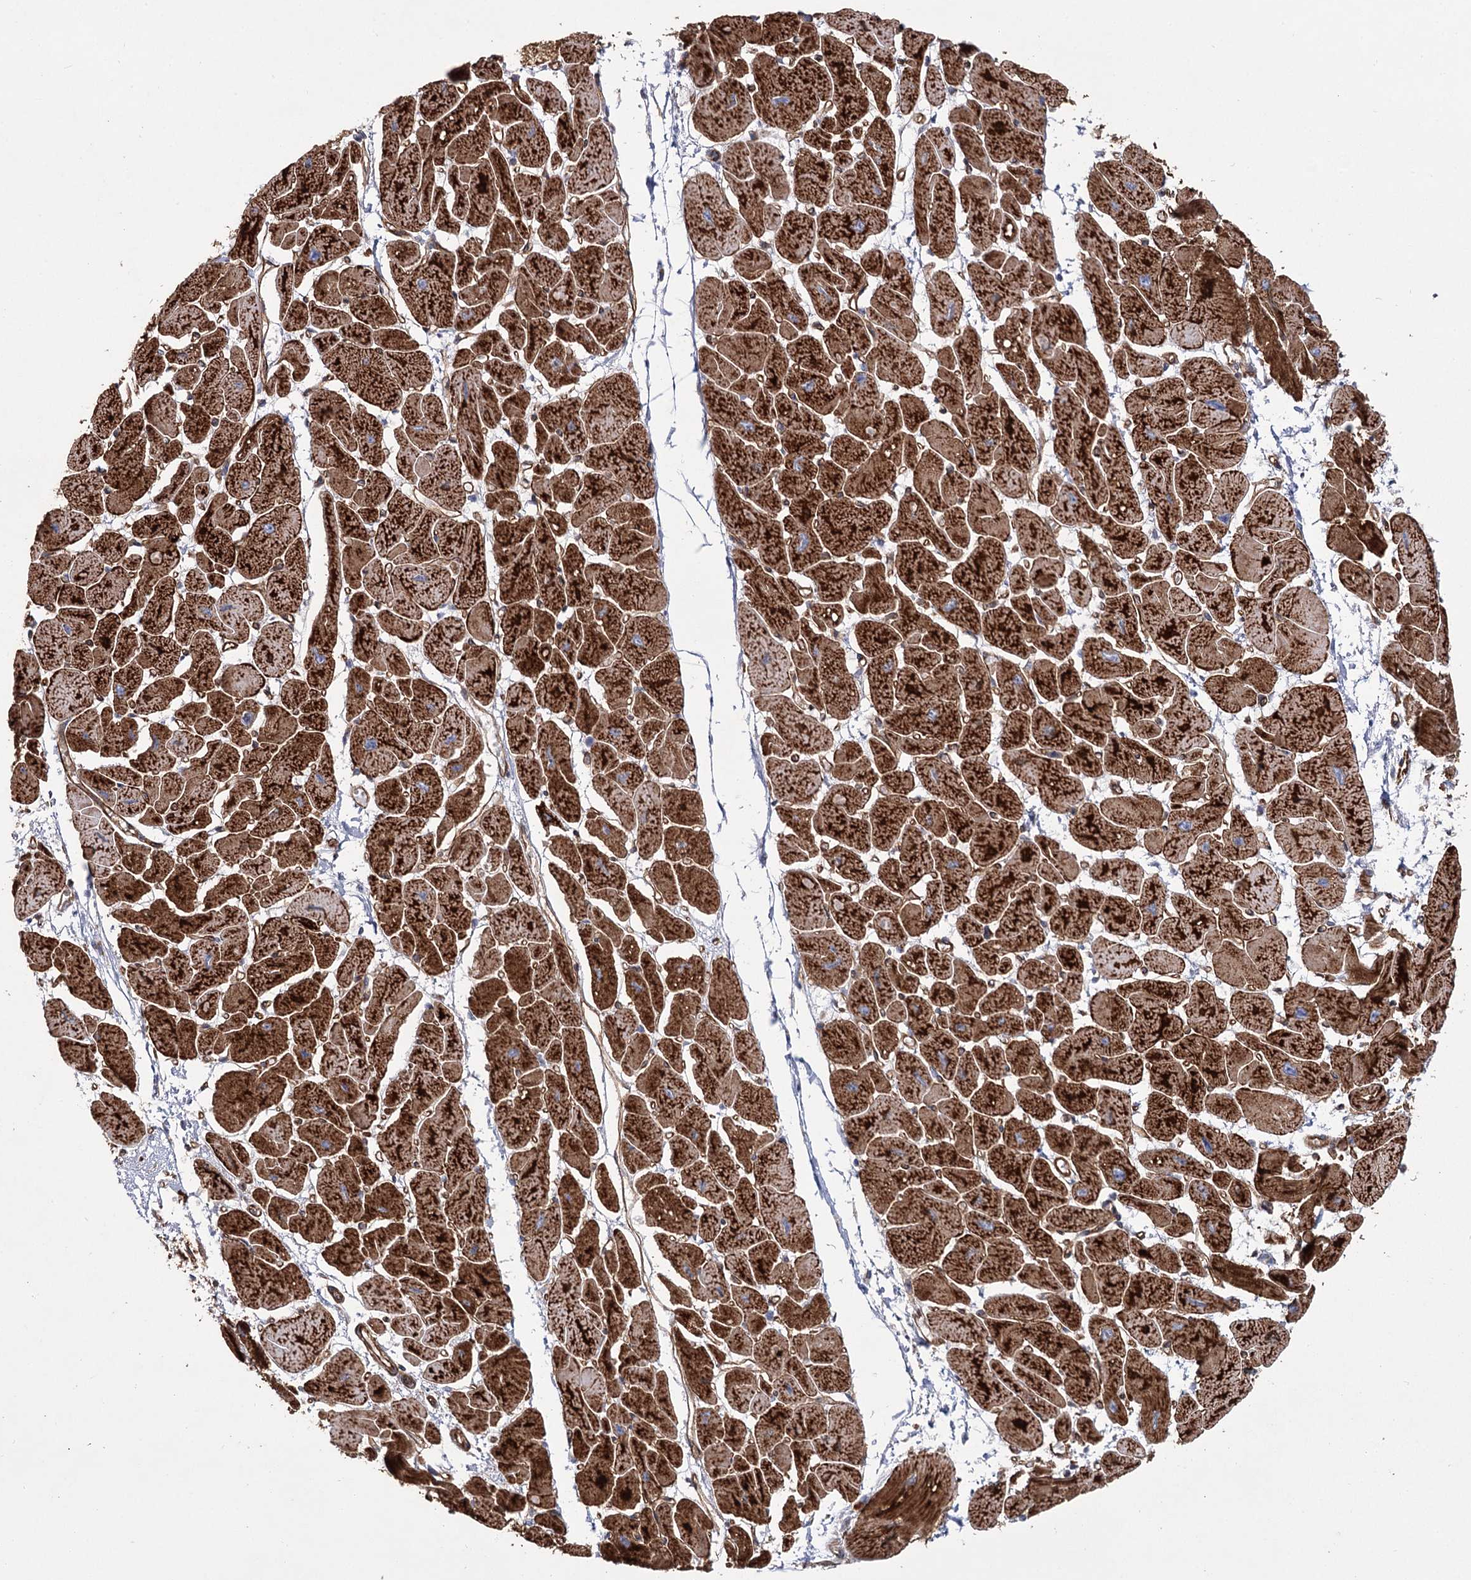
{"staining": {"intensity": "strong", "quantity": ">75%", "location": "cytoplasmic/membranous"}, "tissue": "heart muscle", "cell_type": "Cardiomyocytes", "image_type": "normal", "snomed": [{"axis": "morphology", "description": "Normal tissue, NOS"}, {"axis": "topography", "description": "Heart"}], "caption": "Immunohistochemistry staining of unremarkable heart muscle, which exhibits high levels of strong cytoplasmic/membranous expression in about >75% of cardiomyocytes indicating strong cytoplasmic/membranous protein staining. The staining was performed using DAB (3,3'-diaminobenzidine) (brown) for protein detection and nuclei were counterstained in hematoxylin (blue).", "gene": "TMEM164", "patient": {"sex": "female", "age": 54}}